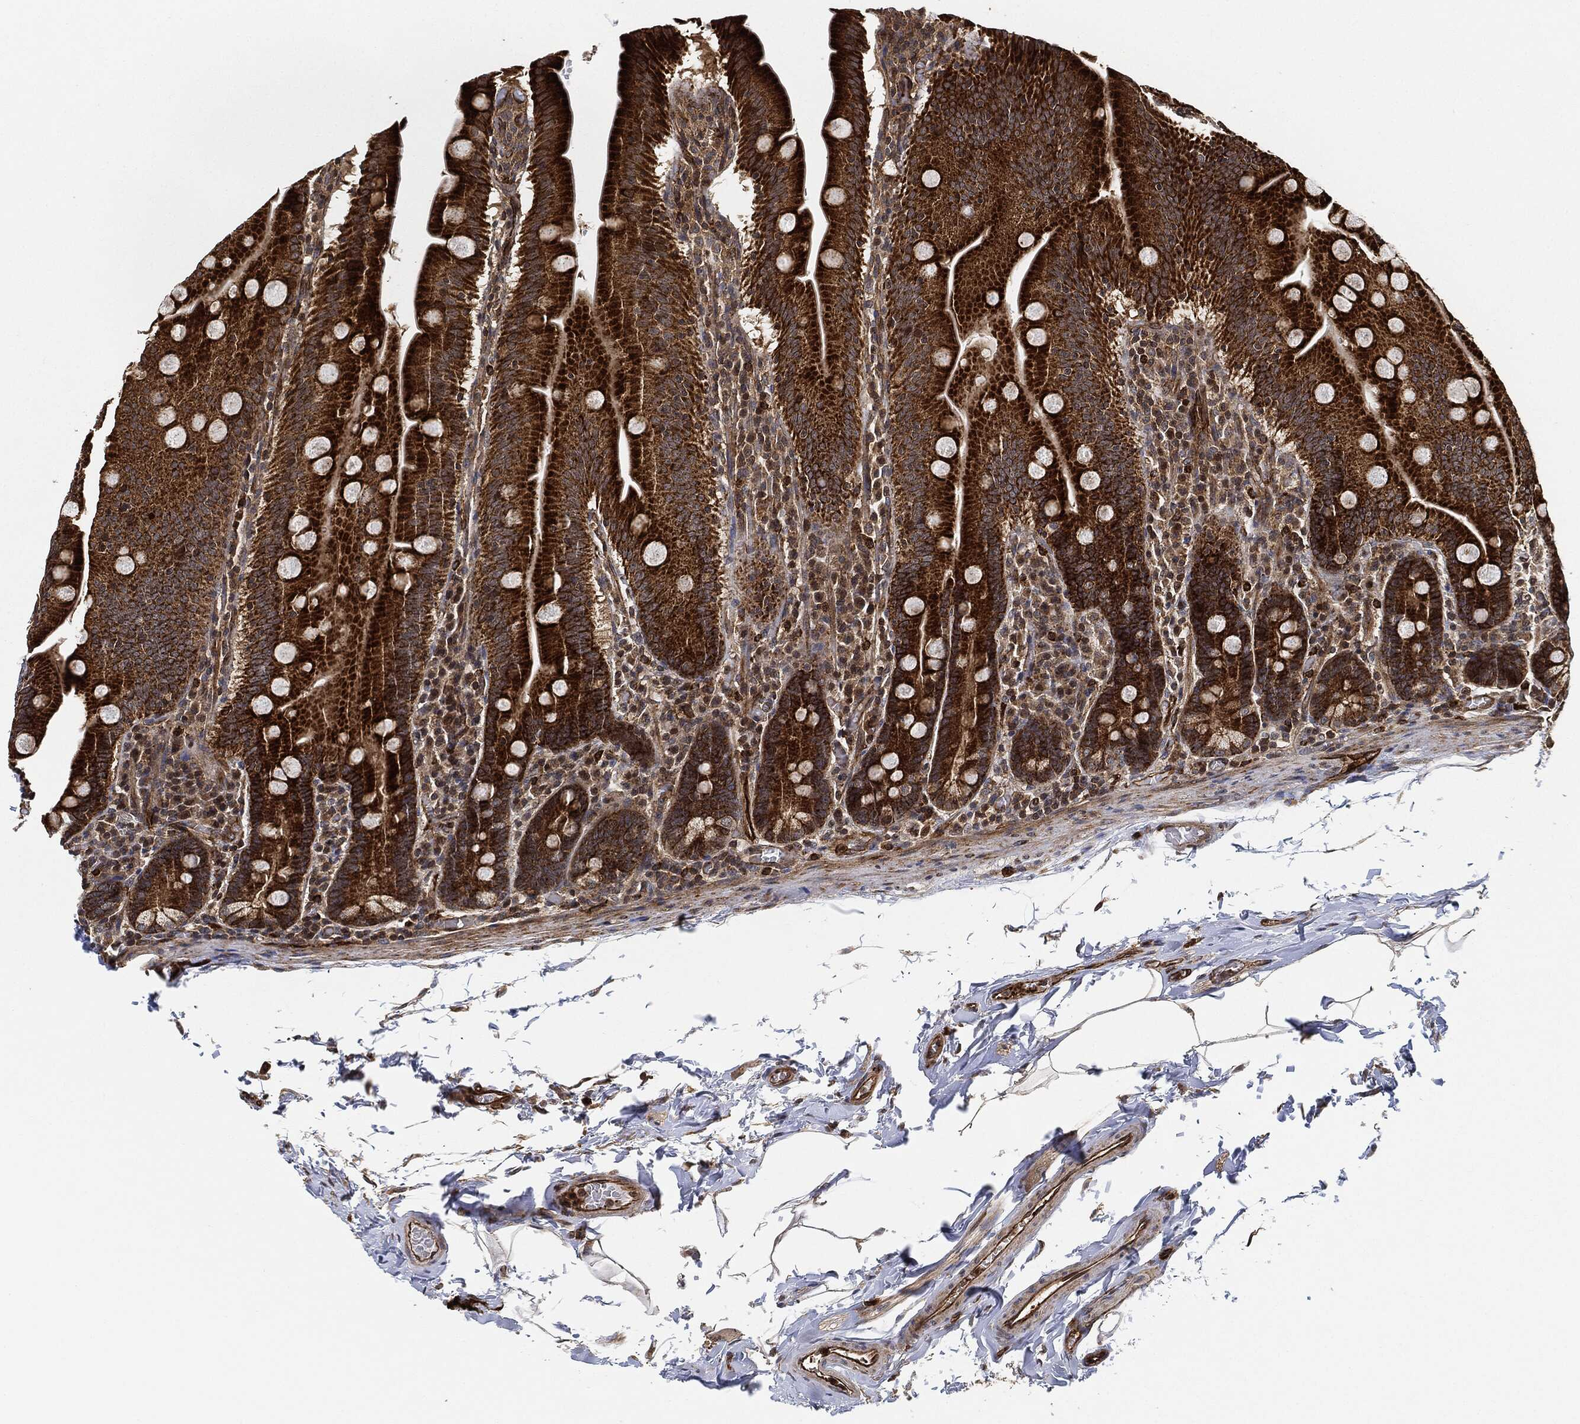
{"staining": {"intensity": "strong", "quantity": ">75%", "location": "cytoplasmic/membranous"}, "tissue": "small intestine", "cell_type": "Glandular cells", "image_type": "normal", "snomed": [{"axis": "morphology", "description": "Normal tissue, NOS"}, {"axis": "topography", "description": "Small intestine"}], "caption": "There is high levels of strong cytoplasmic/membranous positivity in glandular cells of benign small intestine, as demonstrated by immunohistochemical staining (brown color).", "gene": "MAP3K3", "patient": {"sex": "male", "age": 37}}